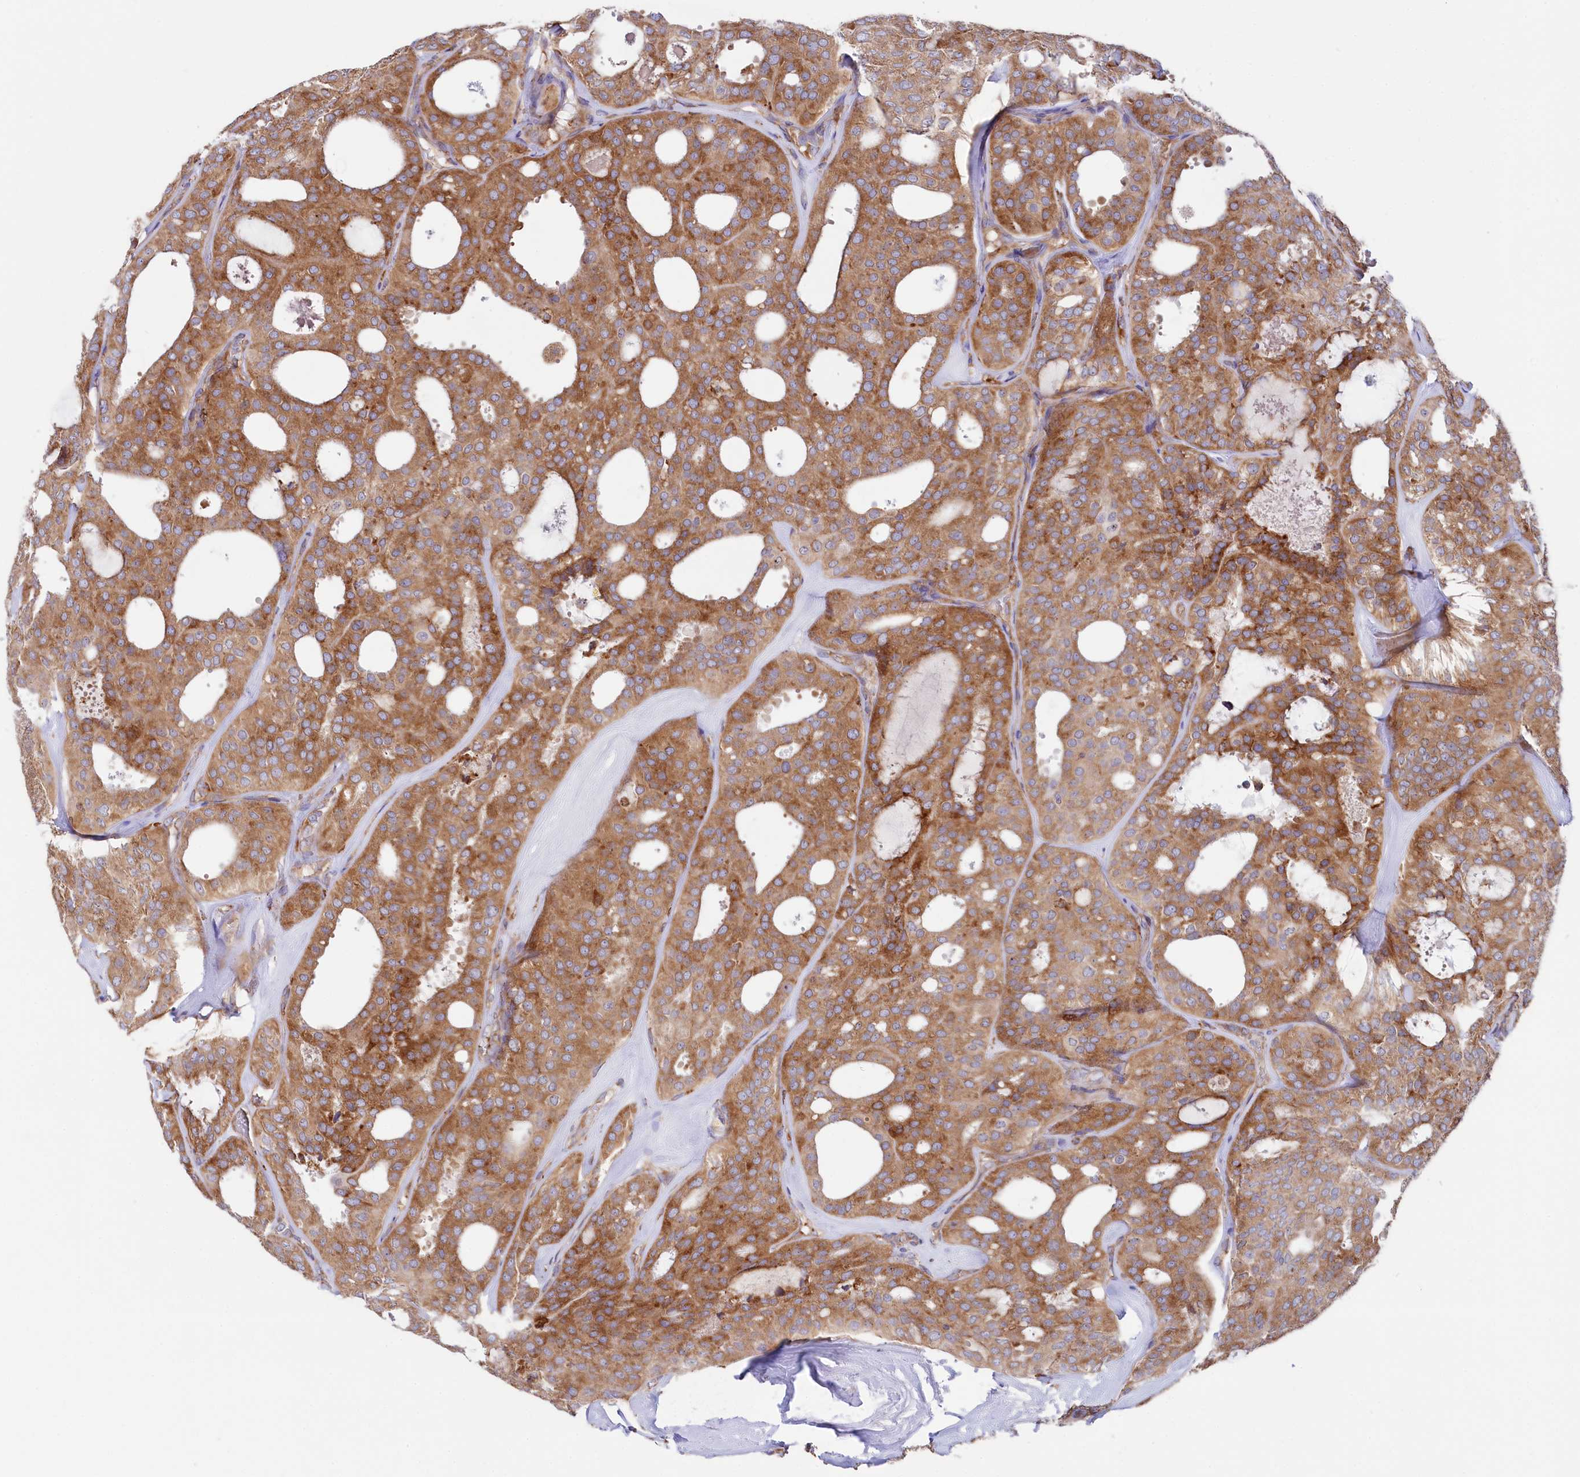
{"staining": {"intensity": "moderate", "quantity": ">75%", "location": "cytoplasmic/membranous"}, "tissue": "thyroid cancer", "cell_type": "Tumor cells", "image_type": "cancer", "snomed": [{"axis": "morphology", "description": "Follicular adenoma carcinoma, NOS"}, {"axis": "topography", "description": "Thyroid gland"}], "caption": "There is medium levels of moderate cytoplasmic/membranous positivity in tumor cells of thyroid cancer (follicular adenoma carcinoma), as demonstrated by immunohistochemical staining (brown color).", "gene": "CHID1", "patient": {"sex": "male", "age": 75}}